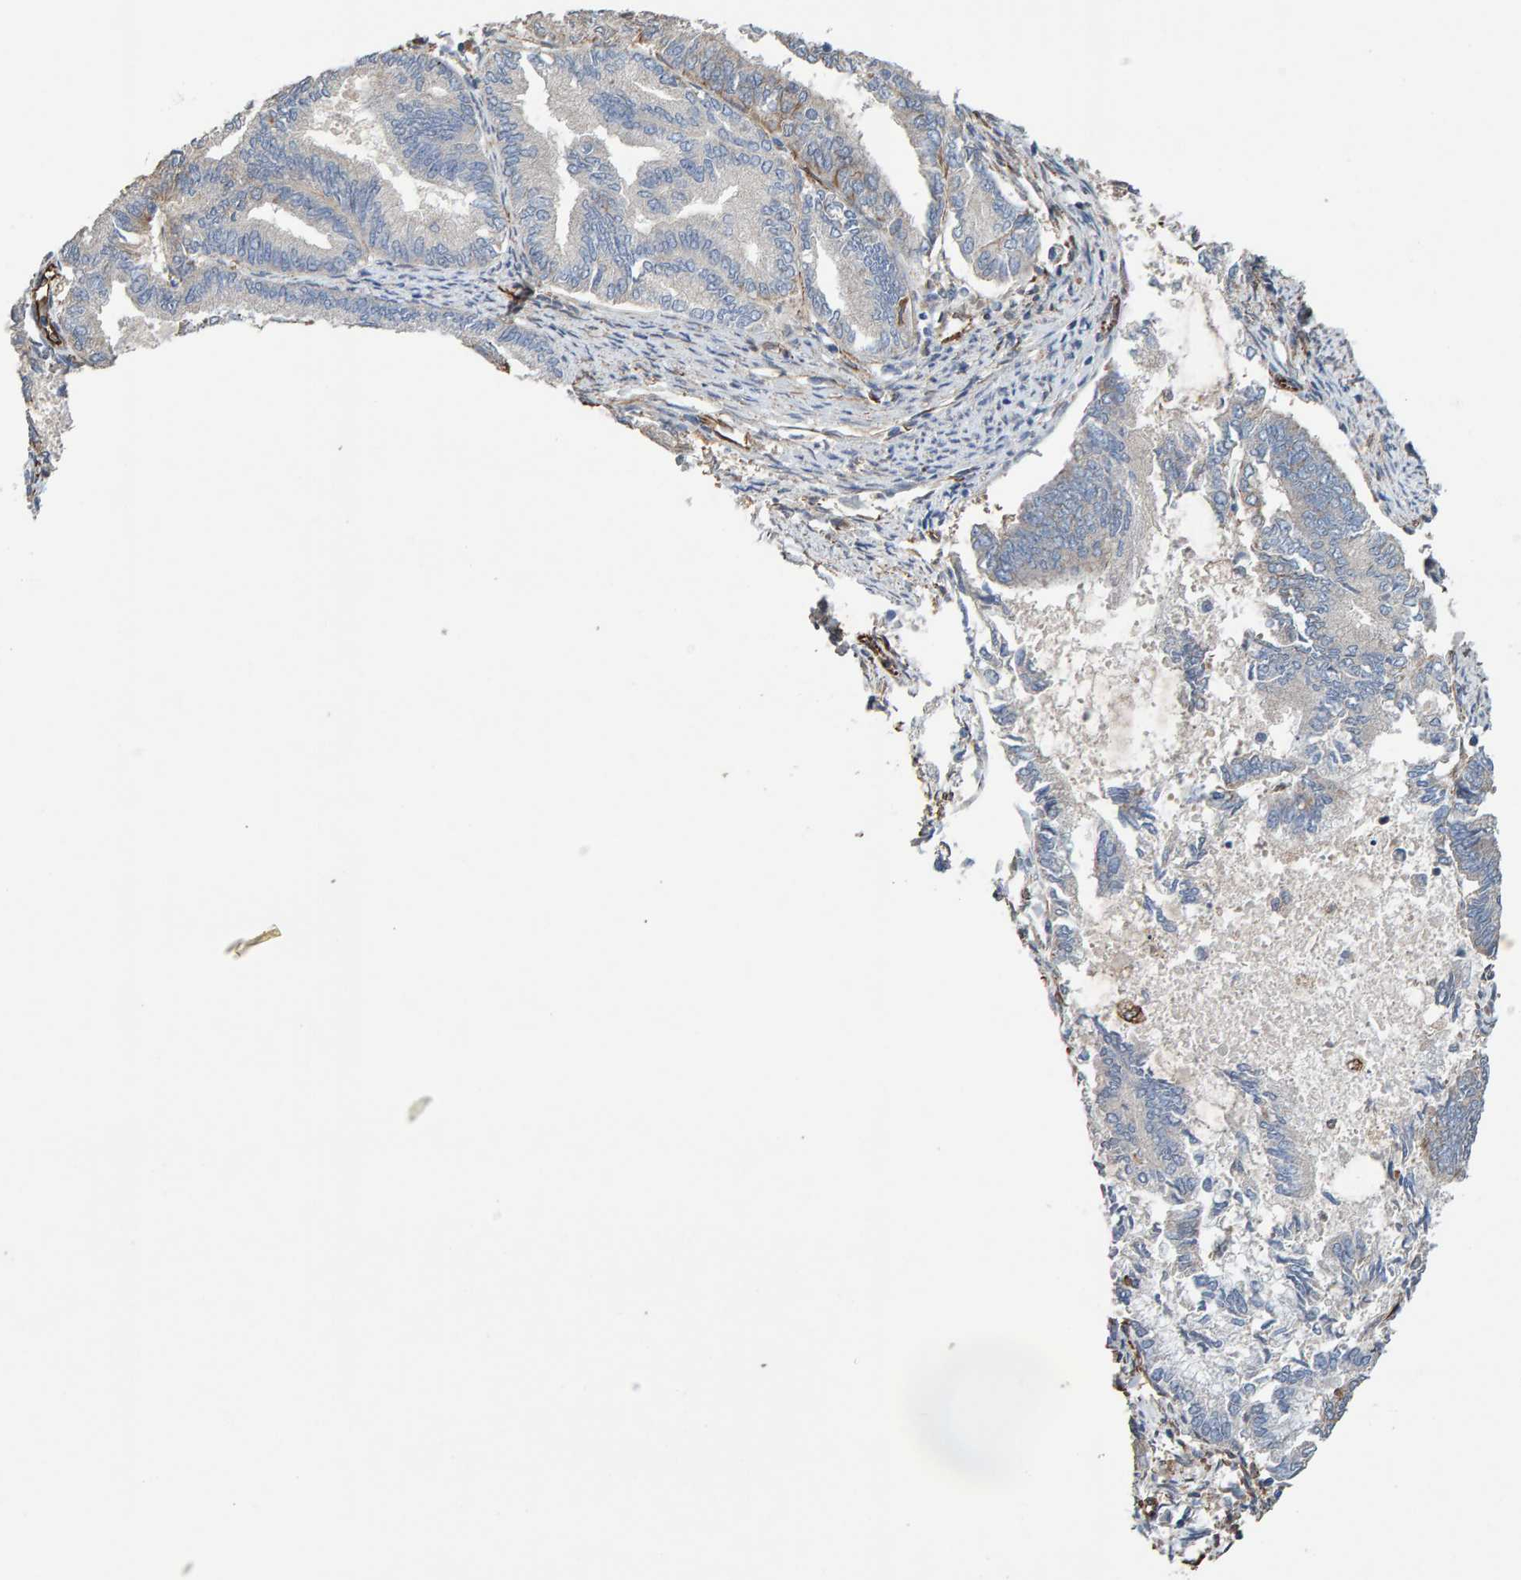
{"staining": {"intensity": "negative", "quantity": "none", "location": "none"}, "tissue": "endometrial cancer", "cell_type": "Tumor cells", "image_type": "cancer", "snomed": [{"axis": "morphology", "description": "Adenocarcinoma, NOS"}, {"axis": "topography", "description": "Endometrium"}], "caption": "DAB (3,3'-diaminobenzidine) immunohistochemical staining of human adenocarcinoma (endometrial) demonstrates no significant positivity in tumor cells.", "gene": "ZNF347", "patient": {"sex": "female", "age": 86}}